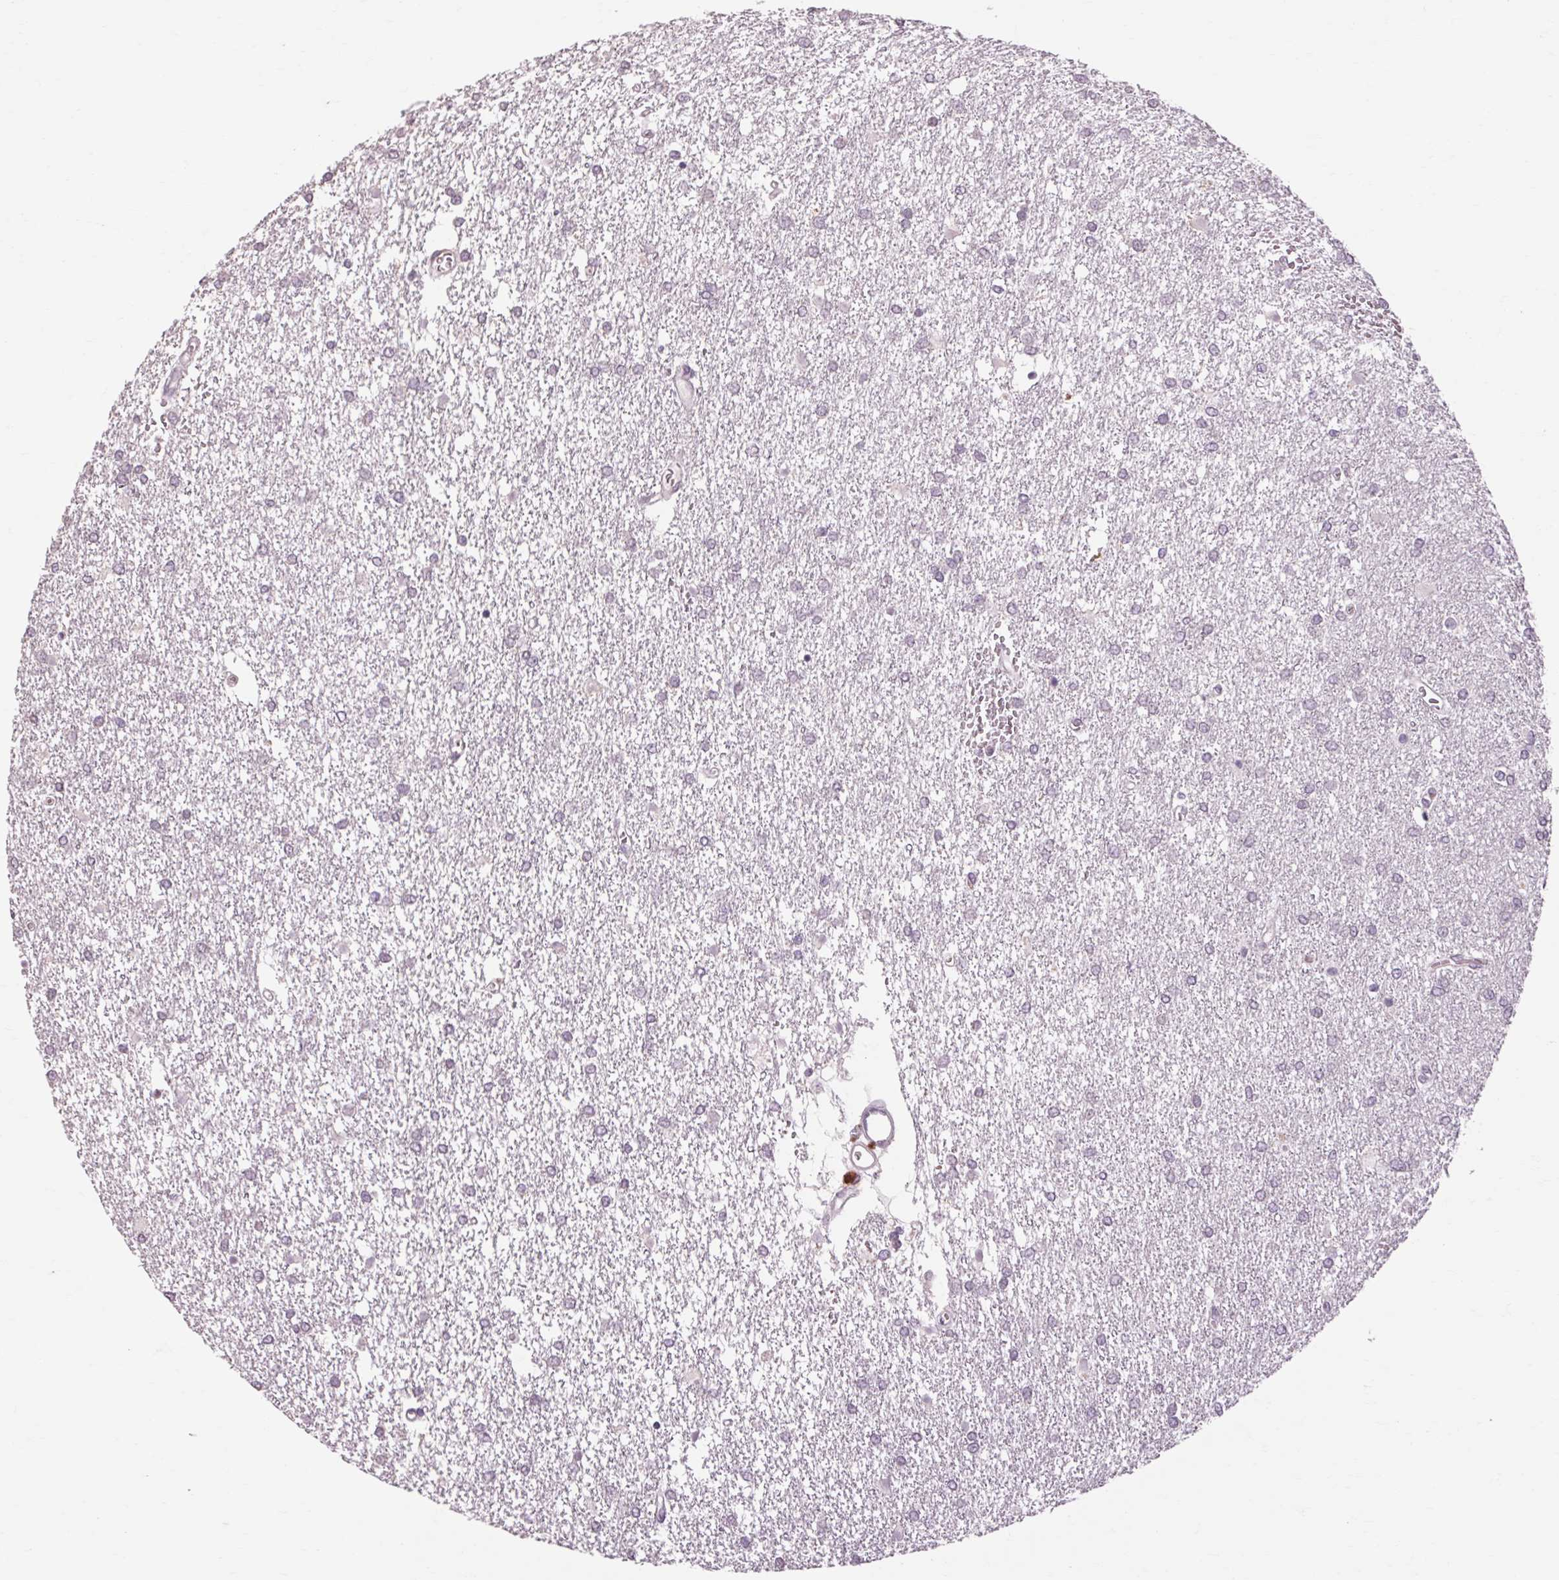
{"staining": {"intensity": "negative", "quantity": "none", "location": "none"}, "tissue": "glioma", "cell_type": "Tumor cells", "image_type": "cancer", "snomed": [{"axis": "morphology", "description": "Glioma, malignant, High grade"}, {"axis": "topography", "description": "Brain"}], "caption": "This histopathology image is of glioma stained with IHC to label a protein in brown with the nuclei are counter-stained blue. There is no staining in tumor cells.", "gene": "POMC", "patient": {"sex": "female", "age": 61}}